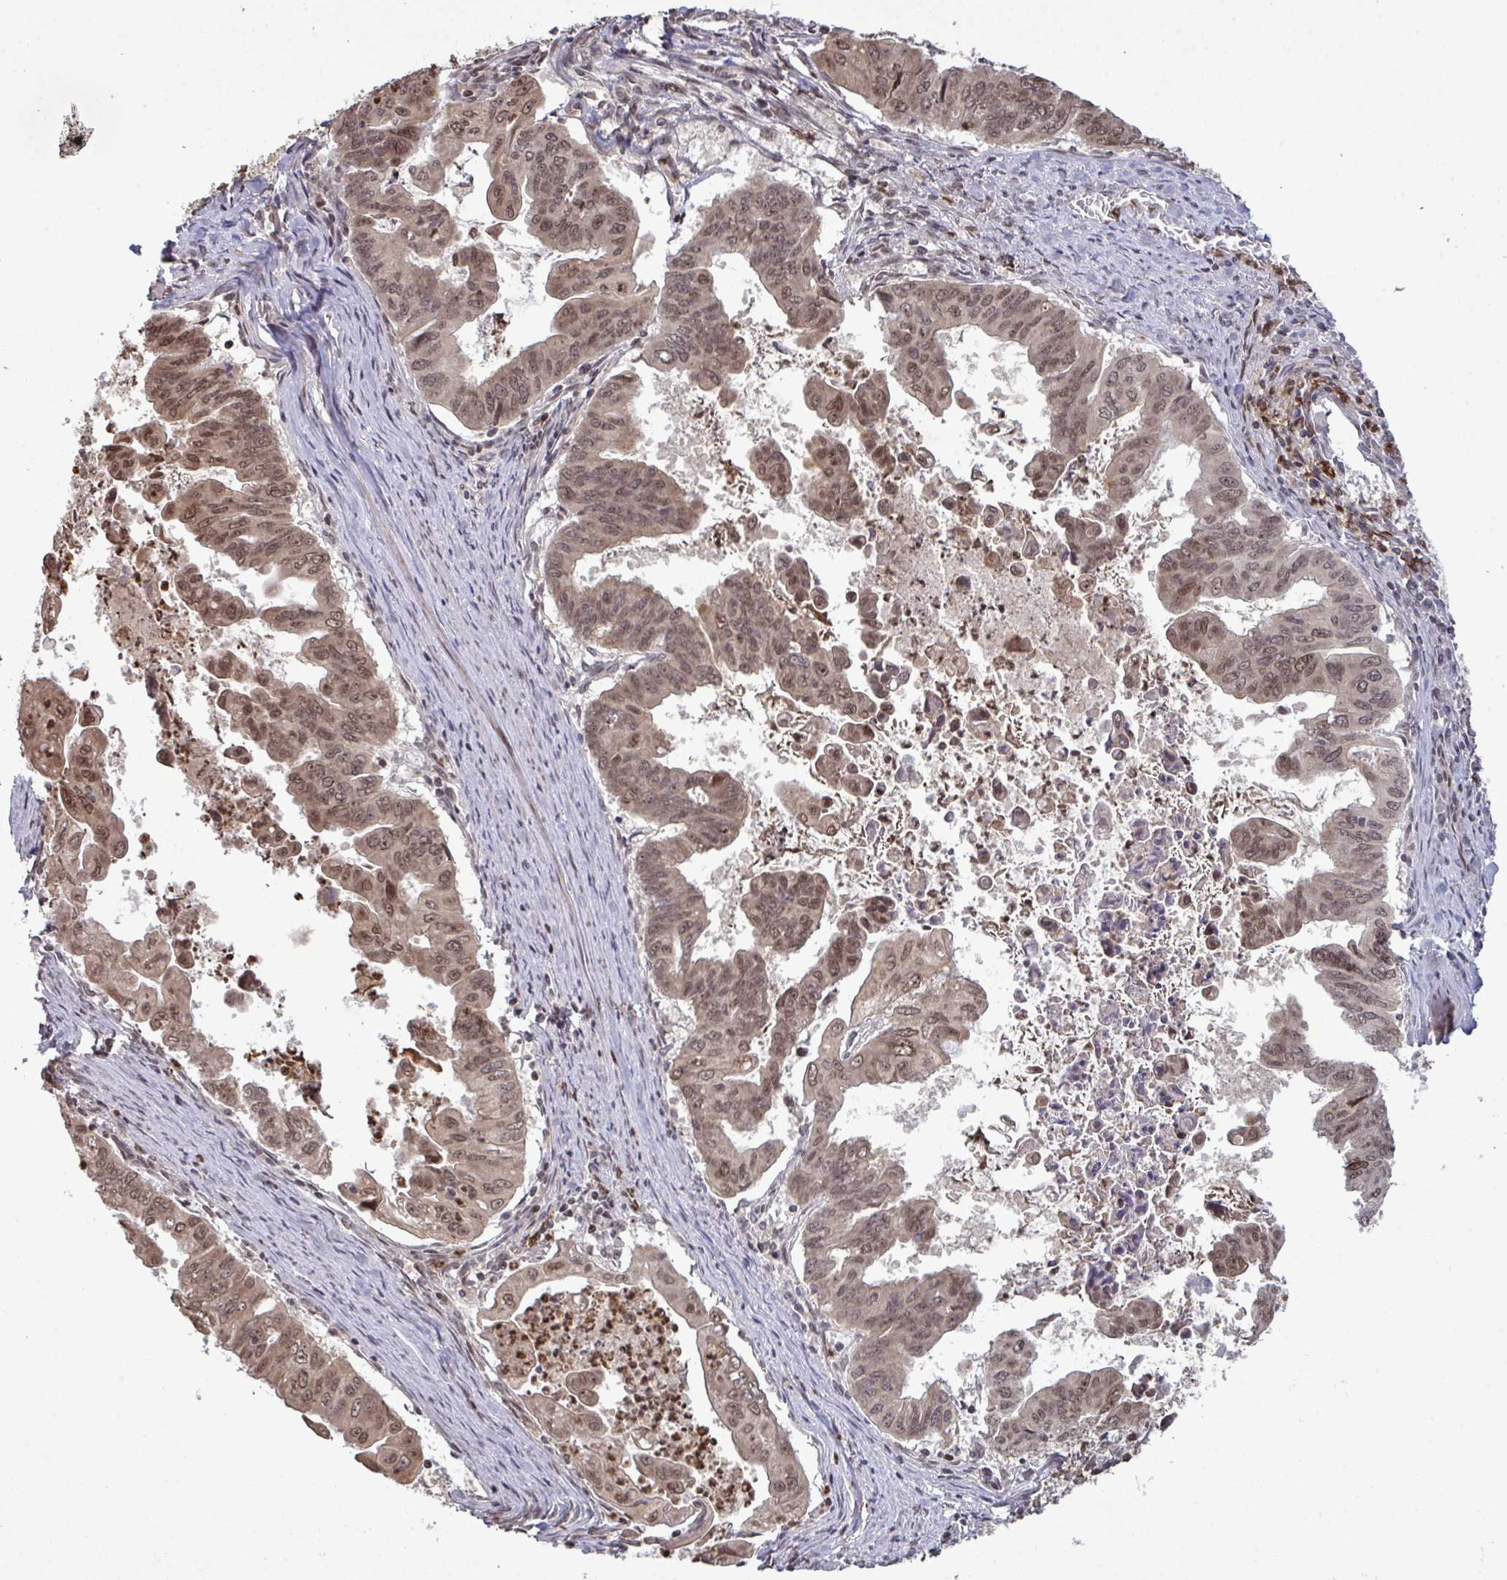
{"staining": {"intensity": "moderate", "quantity": "25%-75%", "location": "nuclear"}, "tissue": "stomach cancer", "cell_type": "Tumor cells", "image_type": "cancer", "snomed": [{"axis": "morphology", "description": "Adenocarcinoma, NOS"}, {"axis": "topography", "description": "Stomach, upper"}], "caption": "Immunohistochemistry (IHC) staining of adenocarcinoma (stomach), which reveals medium levels of moderate nuclear expression in approximately 25%-75% of tumor cells indicating moderate nuclear protein staining. The staining was performed using DAB (brown) for protein detection and nuclei were counterstained in hematoxylin (blue).", "gene": "UXT", "patient": {"sex": "male", "age": 80}}